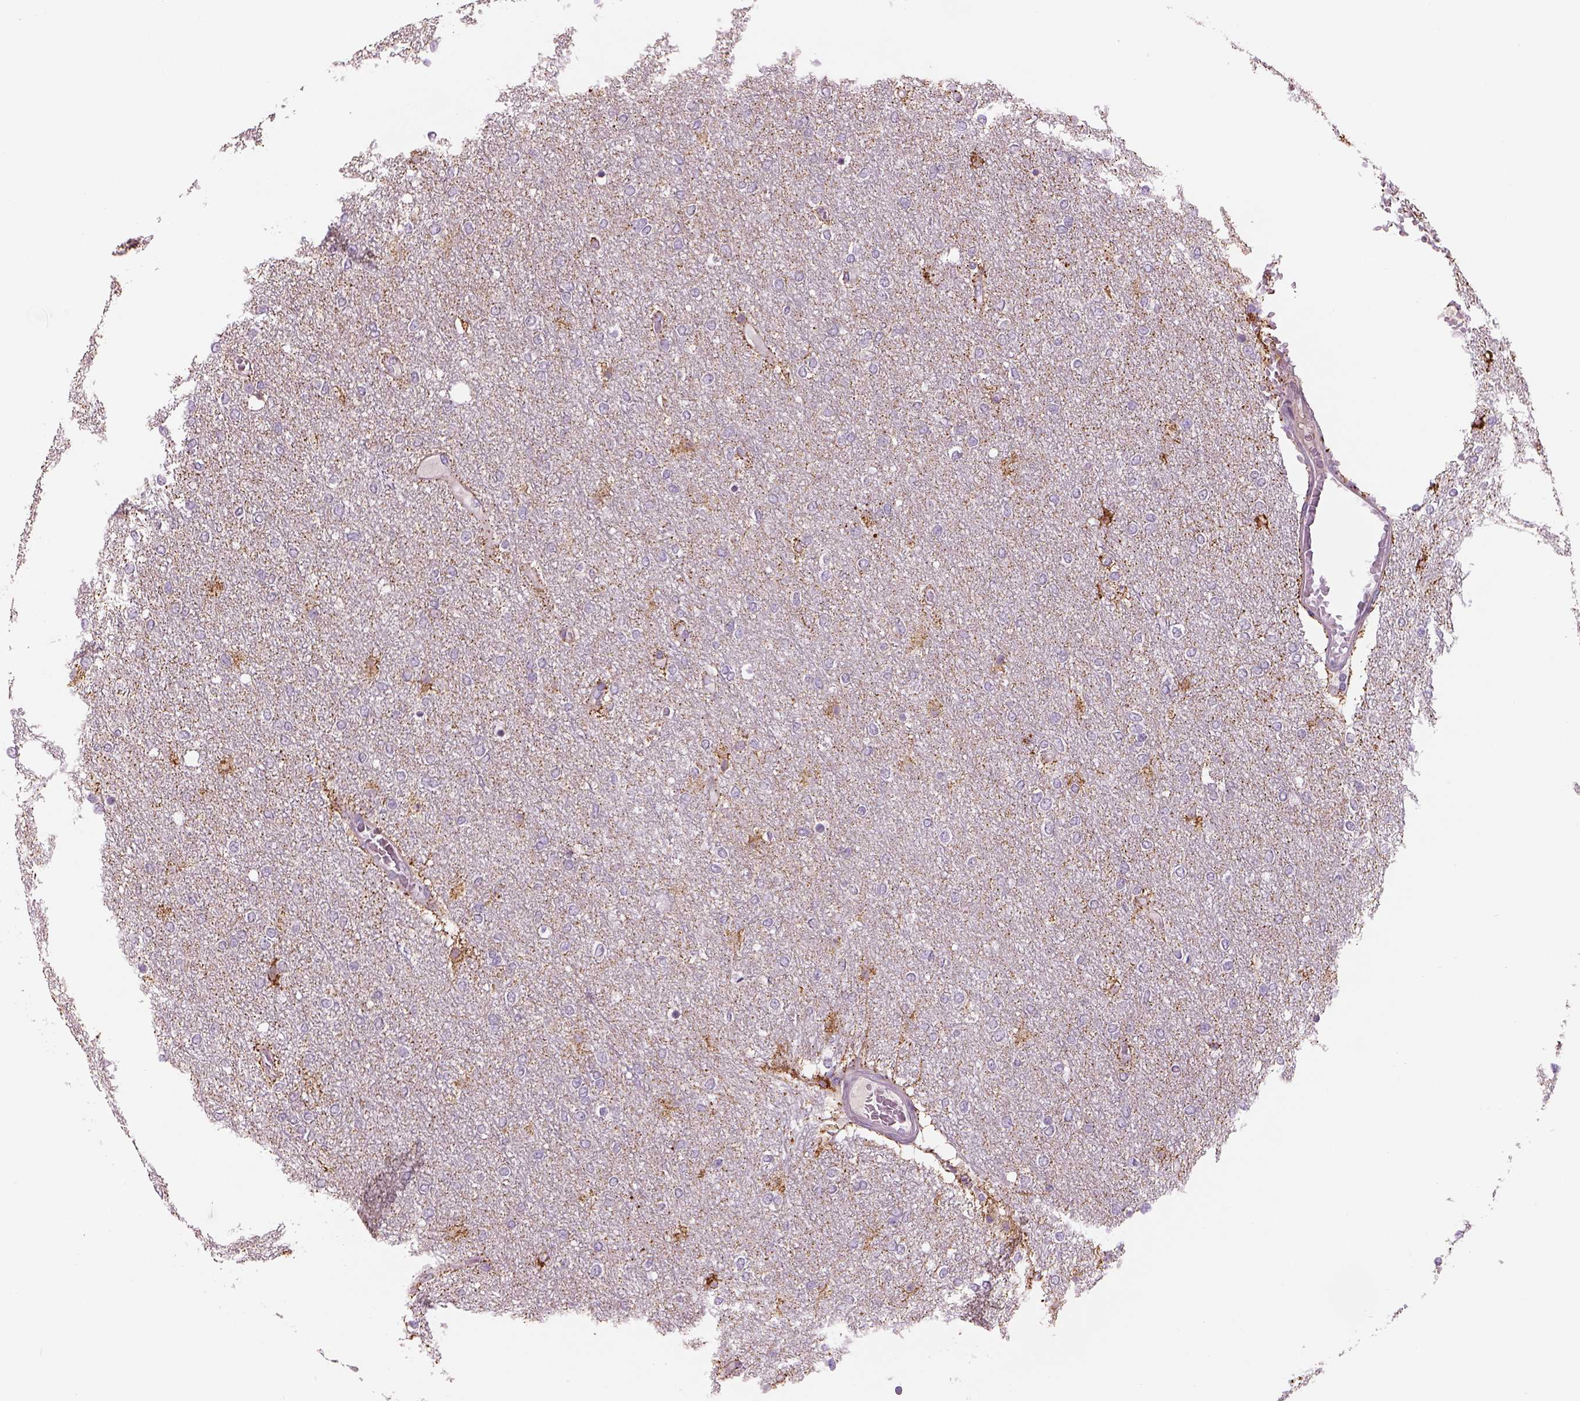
{"staining": {"intensity": "negative", "quantity": "none", "location": "none"}, "tissue": "glioma", "cell_type": "Tumor cells", "image_type": "cancer", "snomed": [{"axis": "morphology", "description": "Glioma, malignant, High grade"}, {"axis": "topography", "description": "Brain"}], "caption": "Immunohistochemistry histopathology image of neoplastic tissue: glioma stained with DAB exhibits no significant protein expression in tumor cells. The staining is performed using DAB (3,3'-diaminobenzidine) brown chromogen with nuclei counter-stained in using hematoxylin.", "gene": "KCNMB4", "patient": {"sex": "female", "age": 61}}